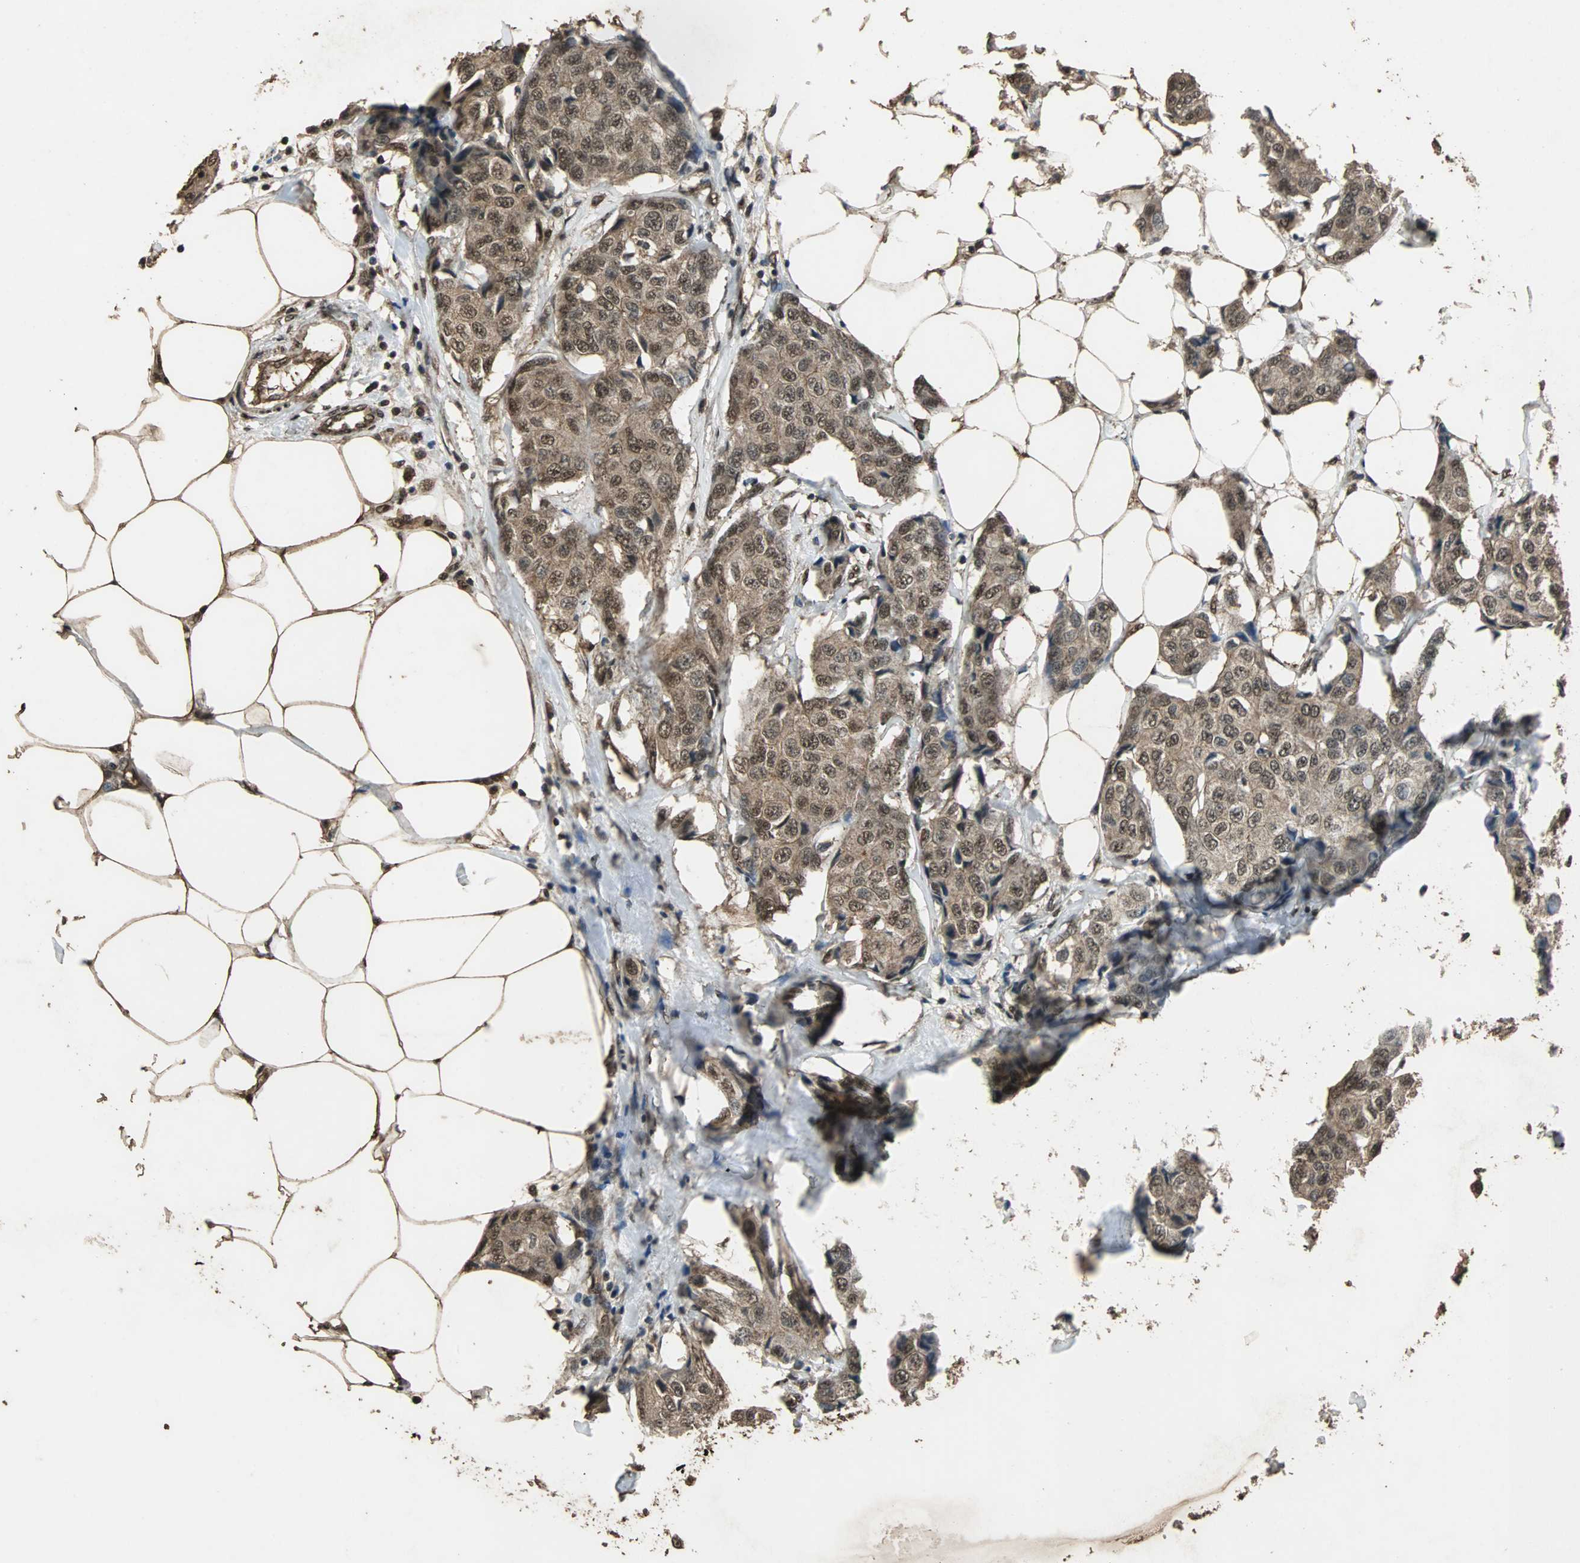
{"staining": {"intensity": "moderate", "quantity": ">75%", "location": "cytoplasmic/membranous,nuclear"}, "tissue": "breast cancer", "cell_type": "Tumor cells", "image_type": "cancer", "snomed": [{"axis": "morphology", "description": "Duct carcinoma"}, {"axis": "topography", "description": "Breast"}], "caption": "Immunohistochemical staining of breast infiltrating ductal carcinoma displays medium levels of moderate cytoplasmic/membranous and nuclear positivity in approximately >75% of tumor cells. (DAB IHC with brightfield microscopy, high magnification).", "gene": "ZNF18", "patient": {"sex": "female", "age": 80}}